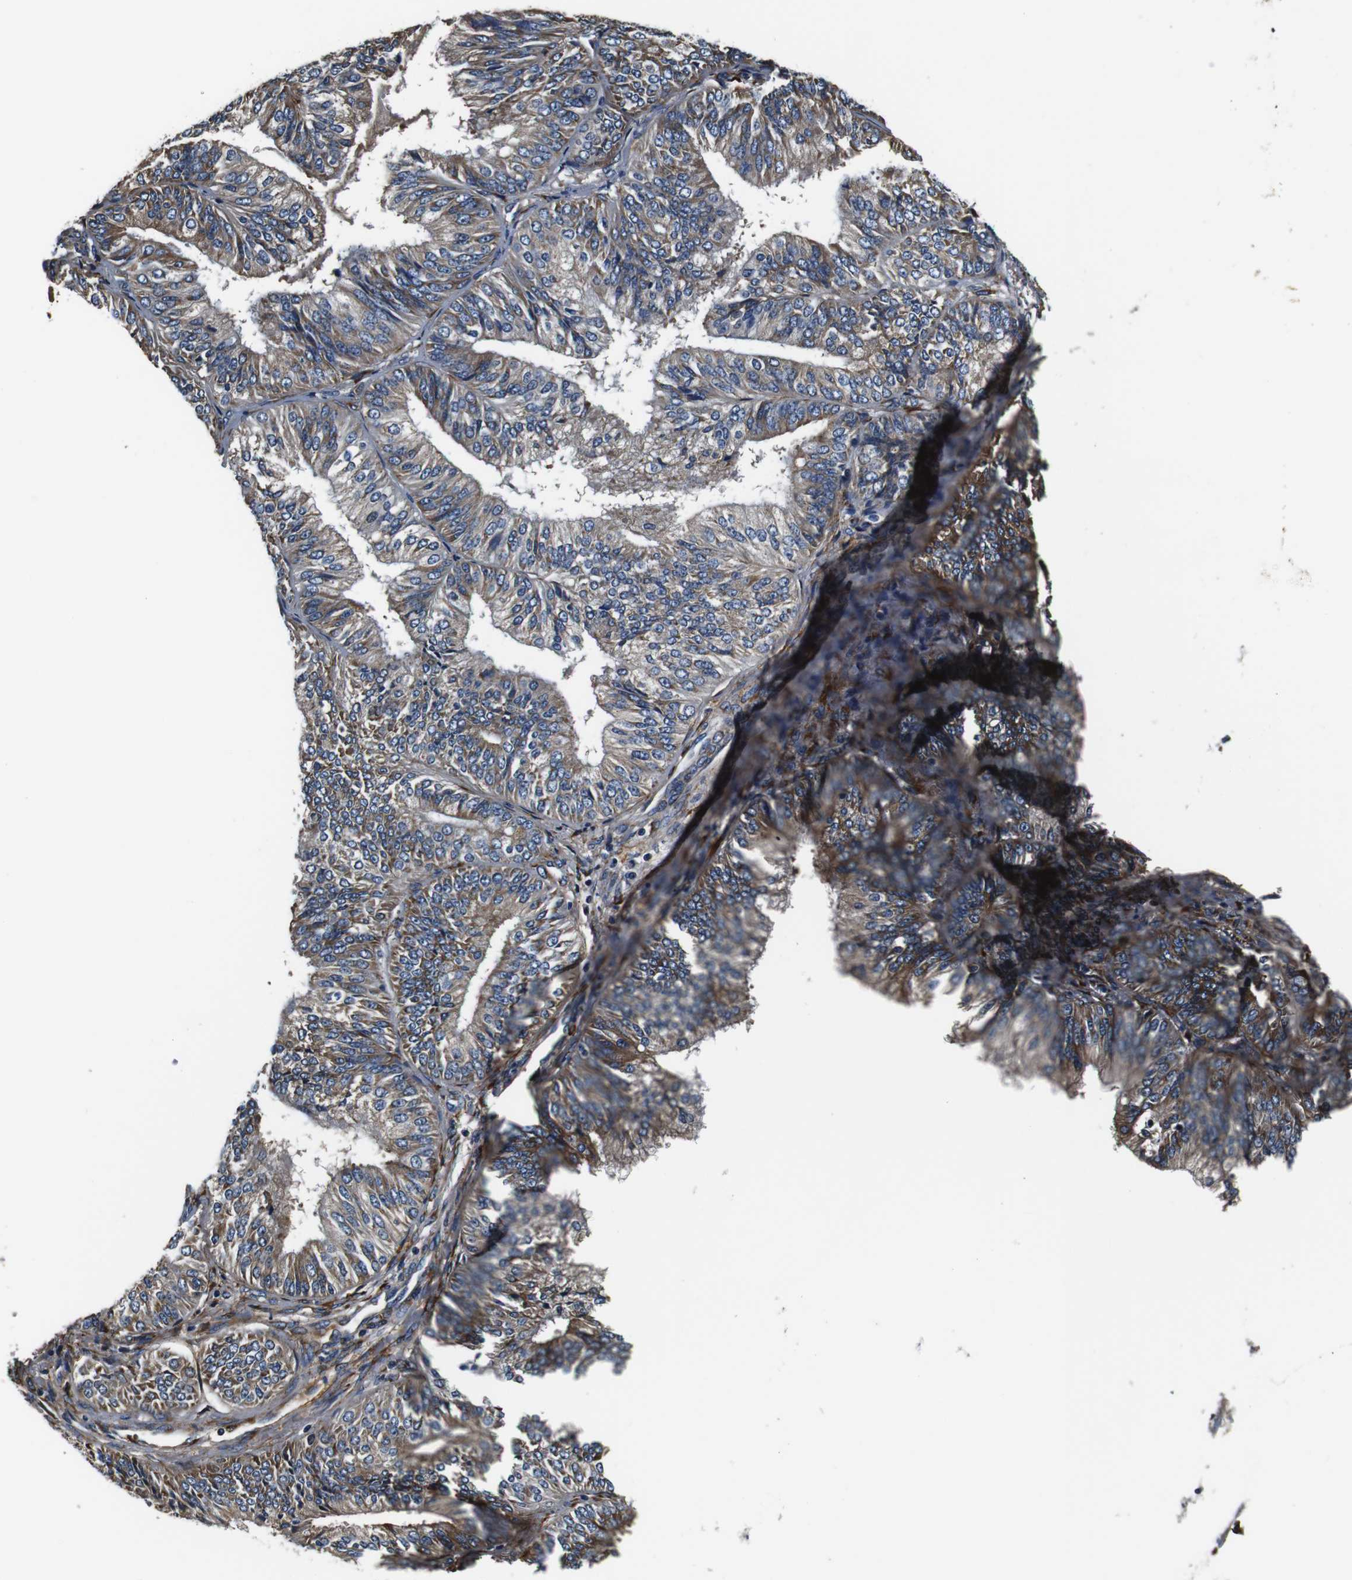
{"staining": {"intensity": "moderate", "quantity": "25%-75%", "location": "cytoplasmic/membranous"}, "tissue": "endometrial cancer", "cell_type": "Tumor cells", "image_type": "cancer", "snomed": [{"axis": "morphology", "description": "Adenocarcinoma, NOS"}, {"axis": "topography", "description": "Endometrium"}], "caption": "There is medium levels of moderate cytoplasmic/membranous staining in tumor cells of endometrial cancer (adenocarcinoma), as demonstrated by immunohistochemical staining (brown color).", "gene": "COL1A1", "patient": {"sex": "female", "age": 58}}